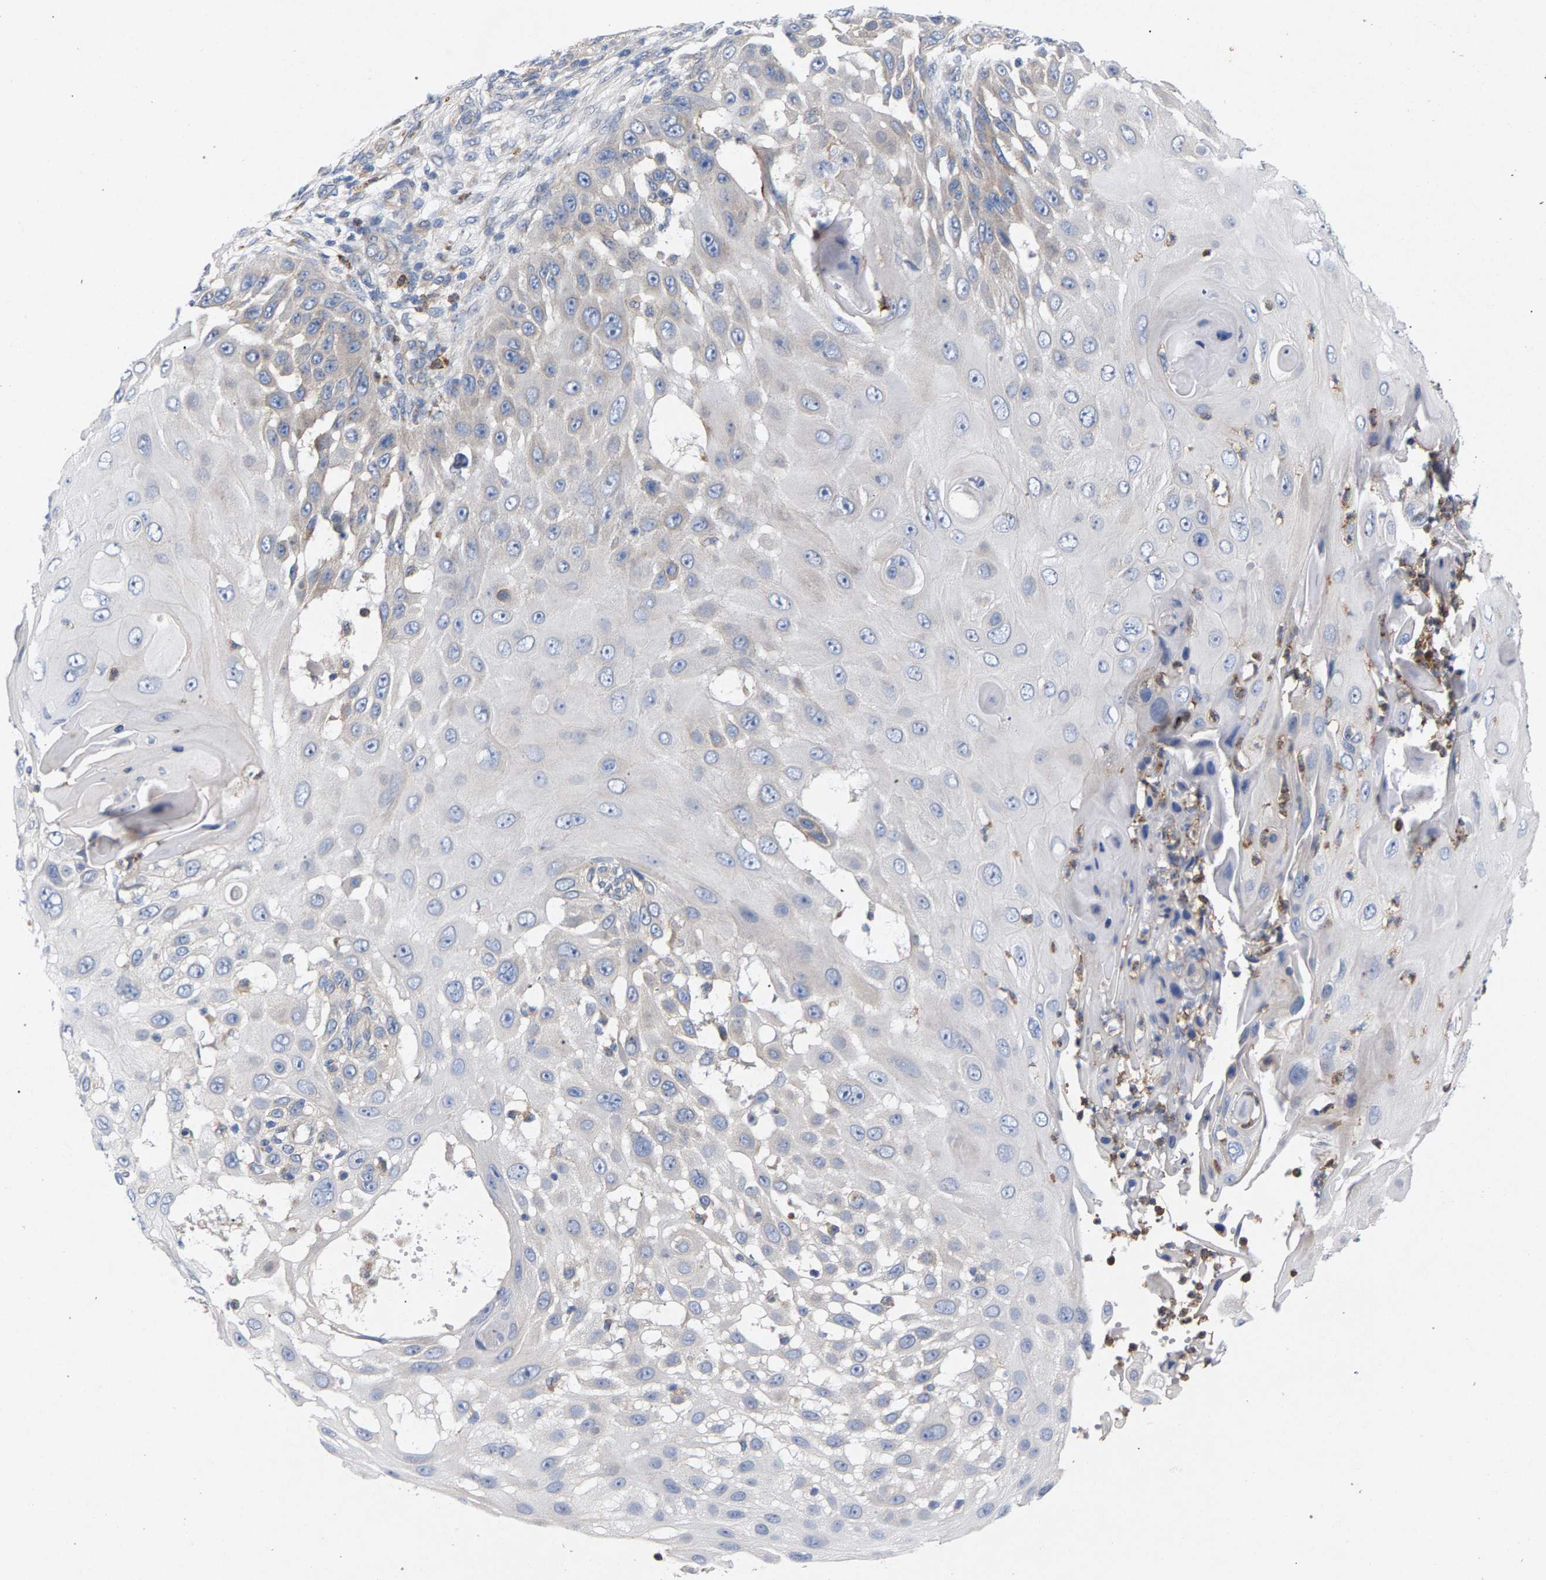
{"staining": {"intensity": "negative", "quantity": "none", "location": "none"}, "tissue": "skin cancer", "cell_type": "Tumor cells", "image_type": "cancer", "snomed": [{"axis": "morphology", "description": "Squamous cell carcinoma, NOS"}, {"axis": "topography", "description": "Skin"}], "caption": "Tumor cells are negative for protein expression in human skin squamous cell carcinoma.", "gene": "MAMDC2", "patient": {"sex": "female", "age": 44}}